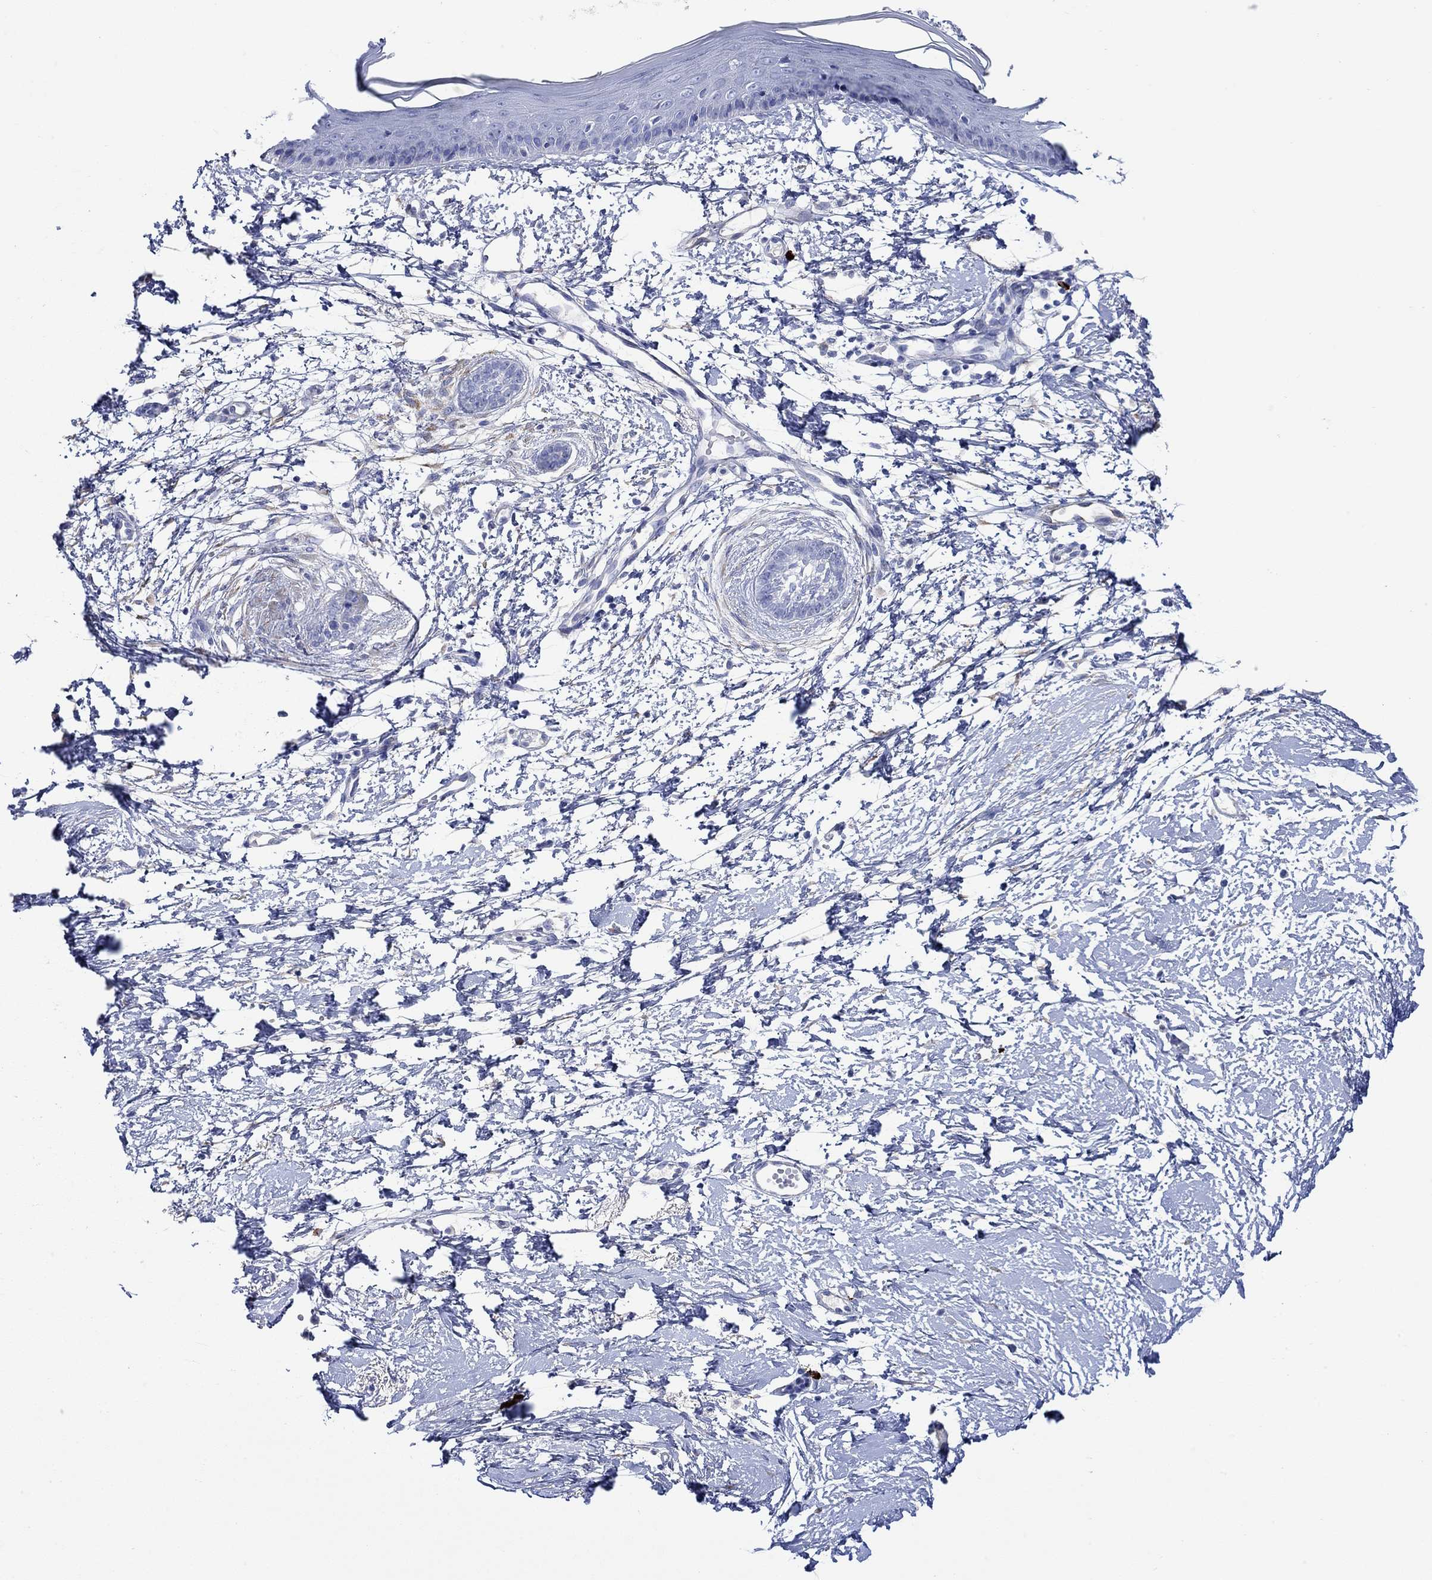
{"staining": {"intensity": "negative", "quantity": "none", "location": "none"}, "tissue": "skin cancer", "cell_type": "Tumor cells", "image_type": "cancer", "snomed": [{"axis": "morphology", "description": "Normal tissue, NOS"}, {"axis": "morphology", "description": "Basal cell carcinoma"}, {"axis": "topography", "description": "Skin"}], "caption": "Human skin cancer stained for a protein using immunohistochemistry shows no positivity in tumor cells.", "gene": "P2RY6", "patient": {"sex": "male", "age": 84}}